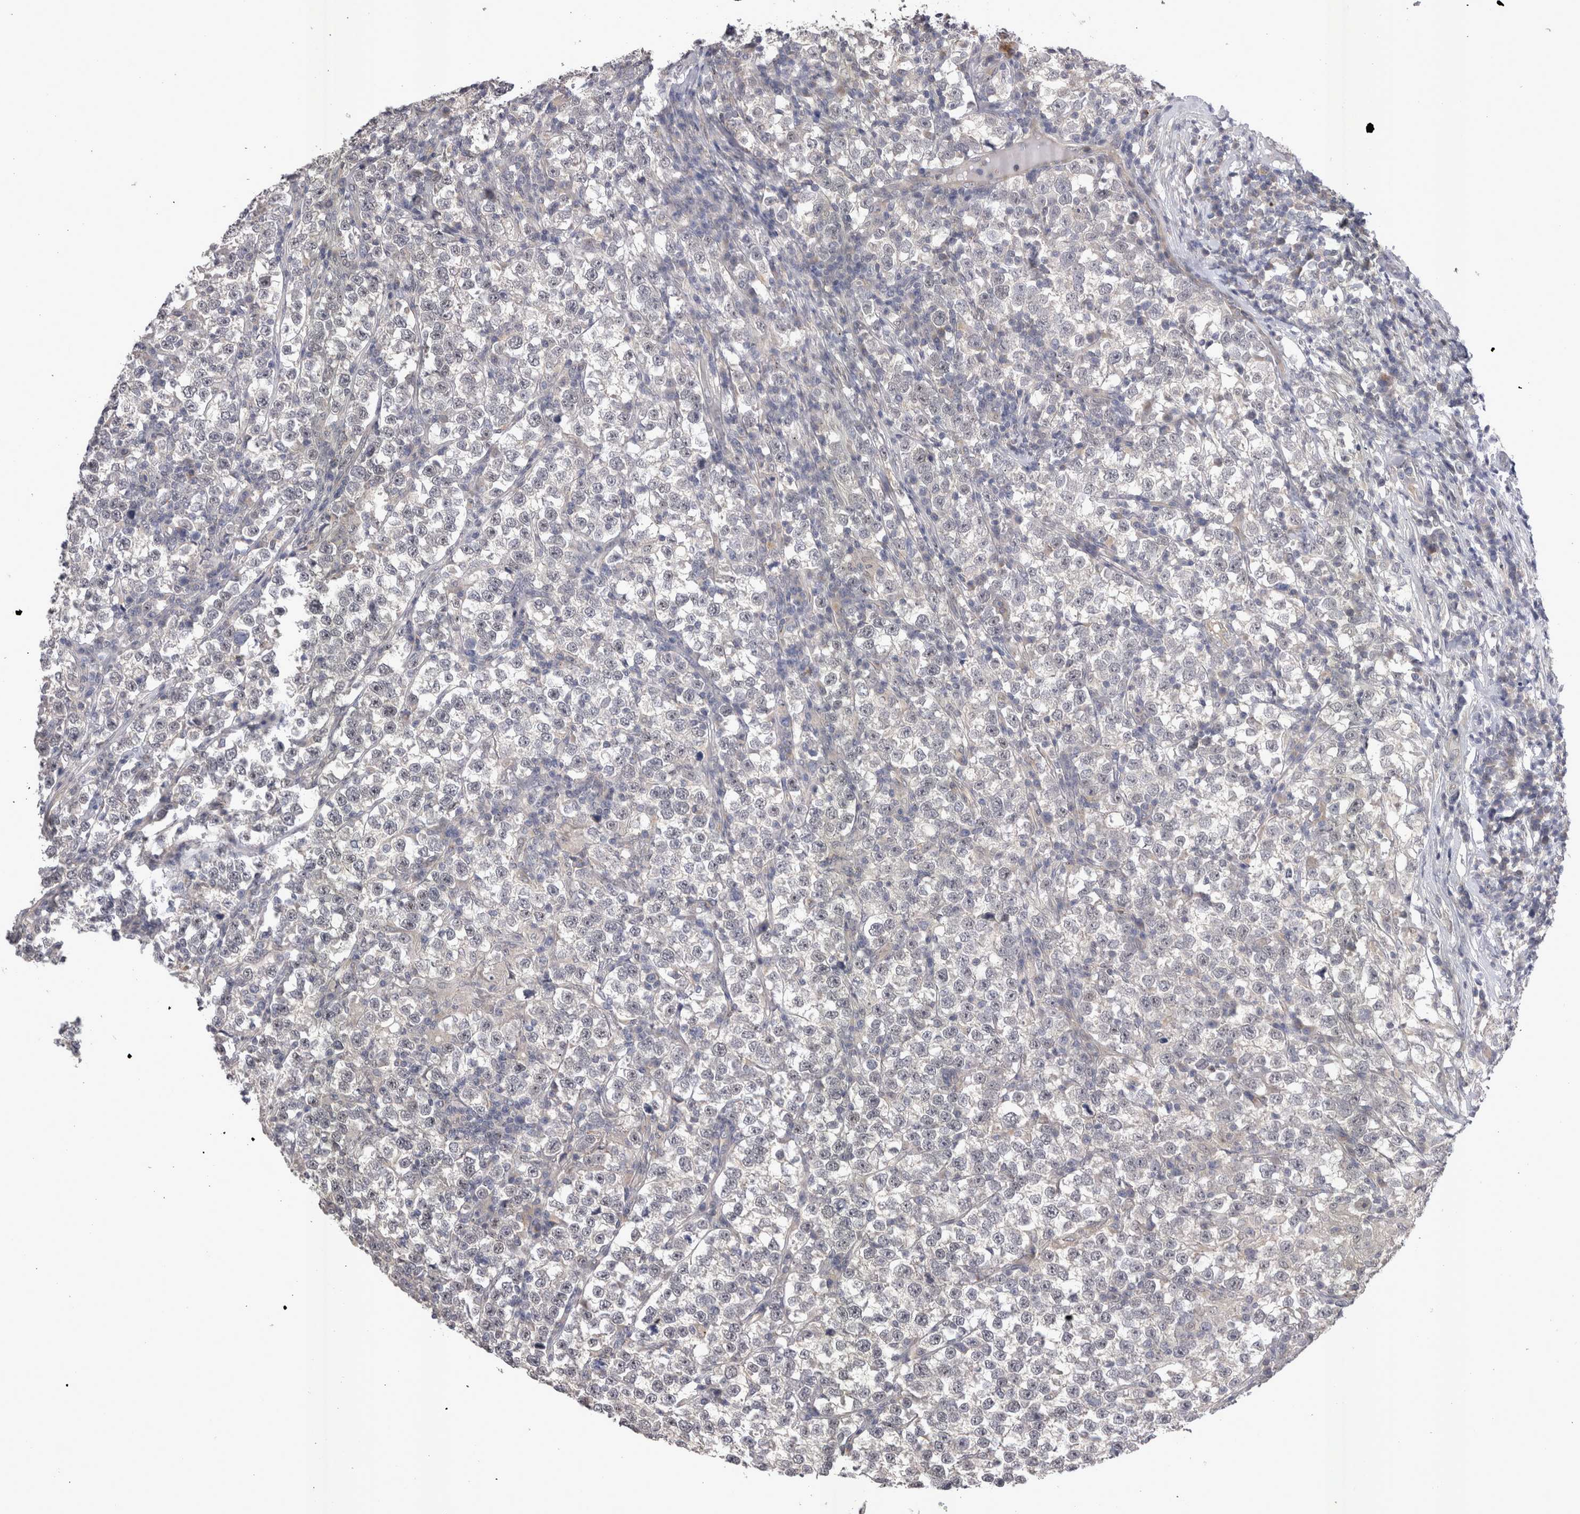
{"staining": {"intensity": "negative", "quantity": "none", "location": "none"}, "tissue": "testis cancer", "cell_type": "Tumor cells", "image_type": "cancer", "snomed": [{"axis": "morphology", "description": "Normal tissue, NOS"}, {"axis": "morphology", "description": "Seminoma, NOS"}, {"axis": "topography", "description": "Testis"}], "caption": "This is a micrograph of immunohistochemistry staining of testis cancer, which shows no expression in tumor cells.", "gene": "CTBS", "patient": {"sex": "male", "age": 43}}